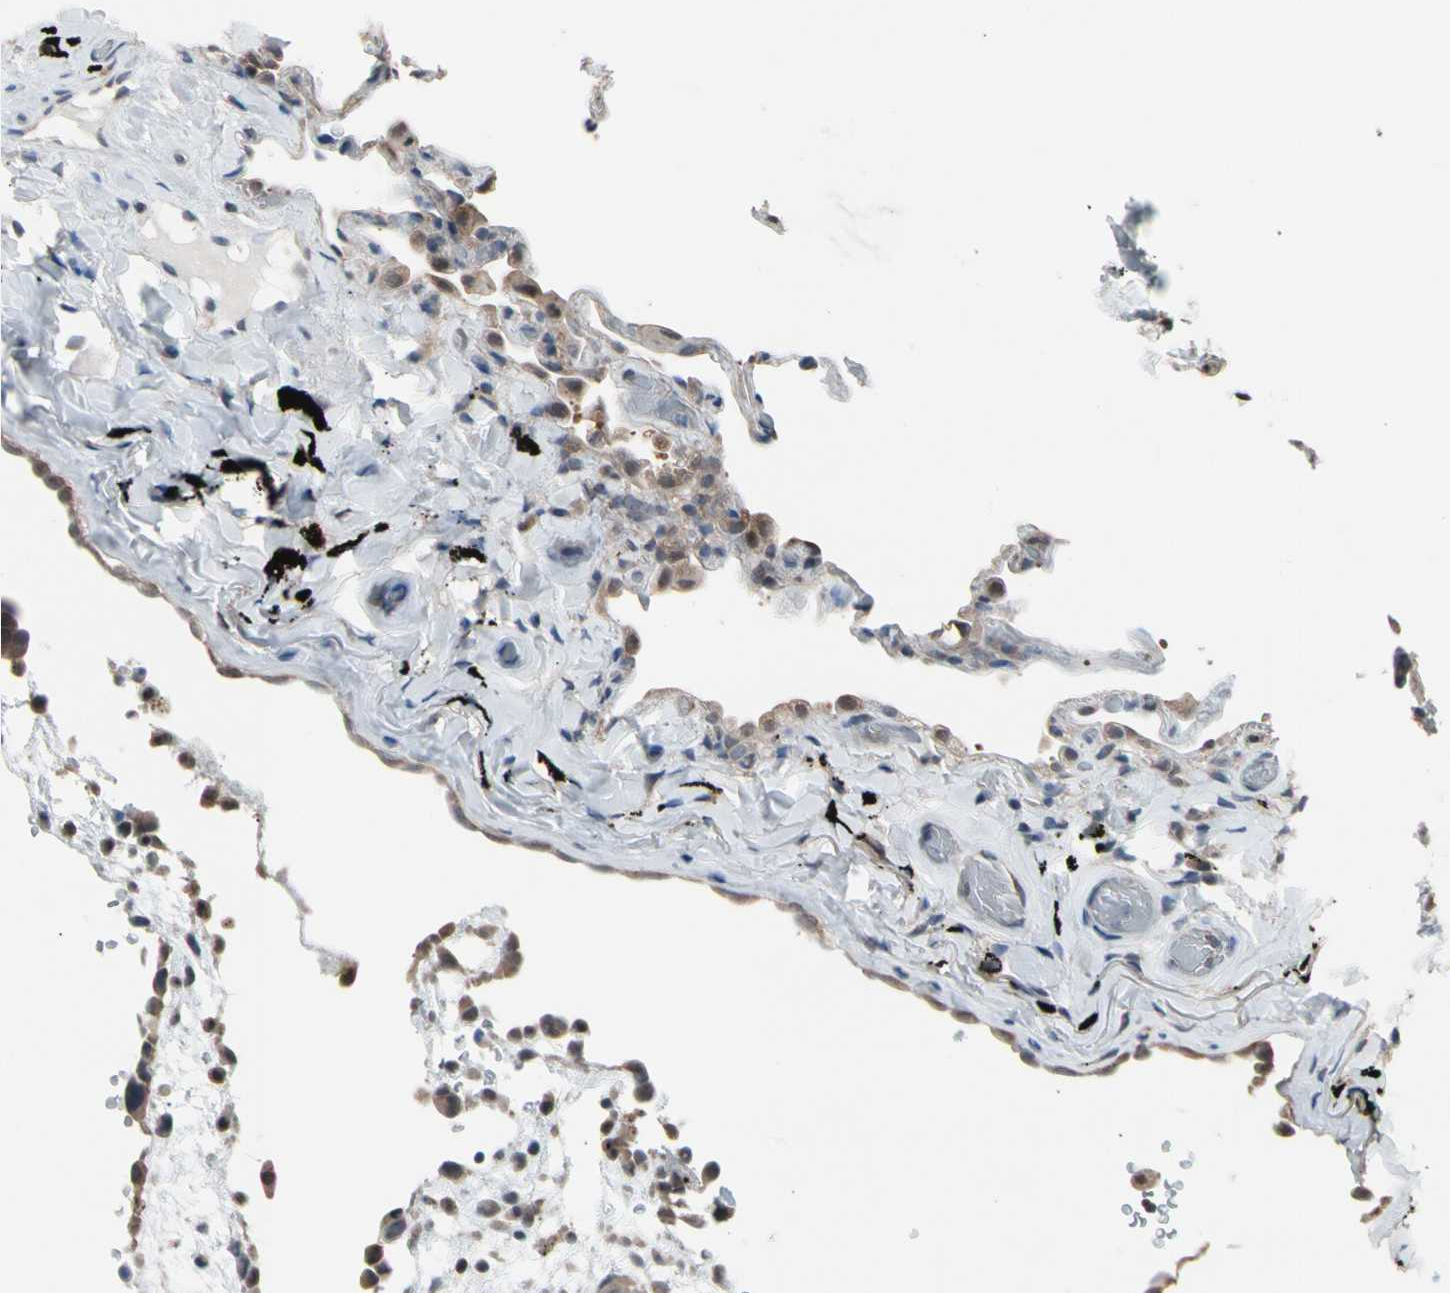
{"staining": {"intensity": "weak", "quantity": "25%-75%", "location": "cytoplasmic/membranous"}, "tissue": "lung", "cell_type": "Alveolar cells", "image_type": "normal", "snomed": [{"axis": "morphology", "description": "Normal tissue, NOS"}, {"axis": "topography", "description": "Lung"}], "caption": "The histopathology image shows immunohistochemical staining of benign lung. There is weak cytoplasmic/membranous staining is present in about 25%-75% of alveolar cells.", "gene": "ENSG00000256646", "patient": {"sex": "male", "age": 59}}